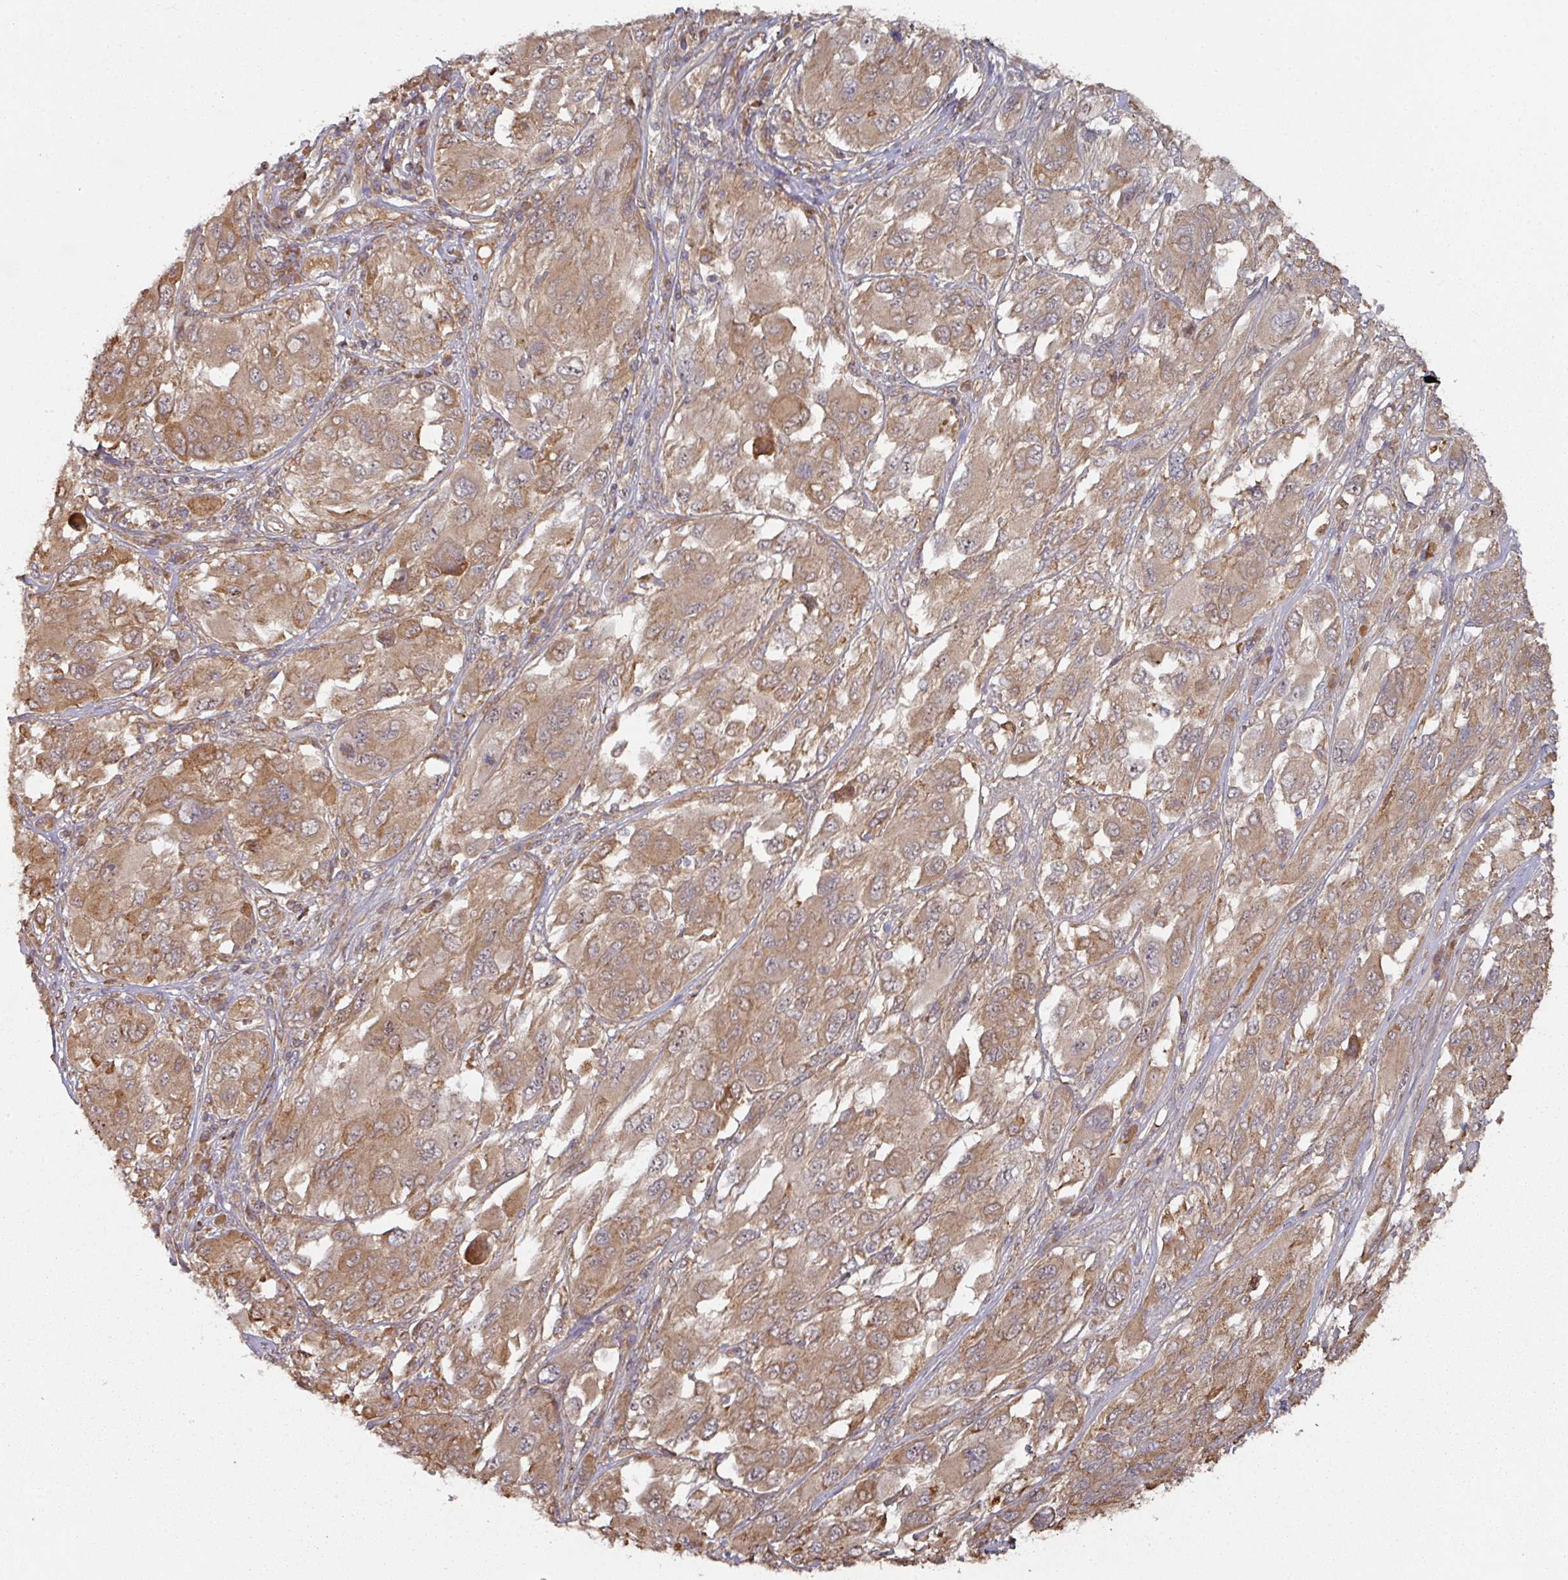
{"staining": {"intensity": "moderate", "quantity": ">75%", "location": "cytoplasmic/membranous"}, "tissue": "melanoma", "cell_type": "Tumor cells", "image_type": "cancer", "snomed": [{"axis": "morphology", "description": "Malignant melanoma, NOS"}, {"axis": "topography", "description": "Skin"}], "caption": "An image of human melanoma stained for a protein exhibits moderate cytoplasmic/membranous brown staining in tumor cells.", "gene": "CEP95", "patient": {"sex": "female", "age": 91}}